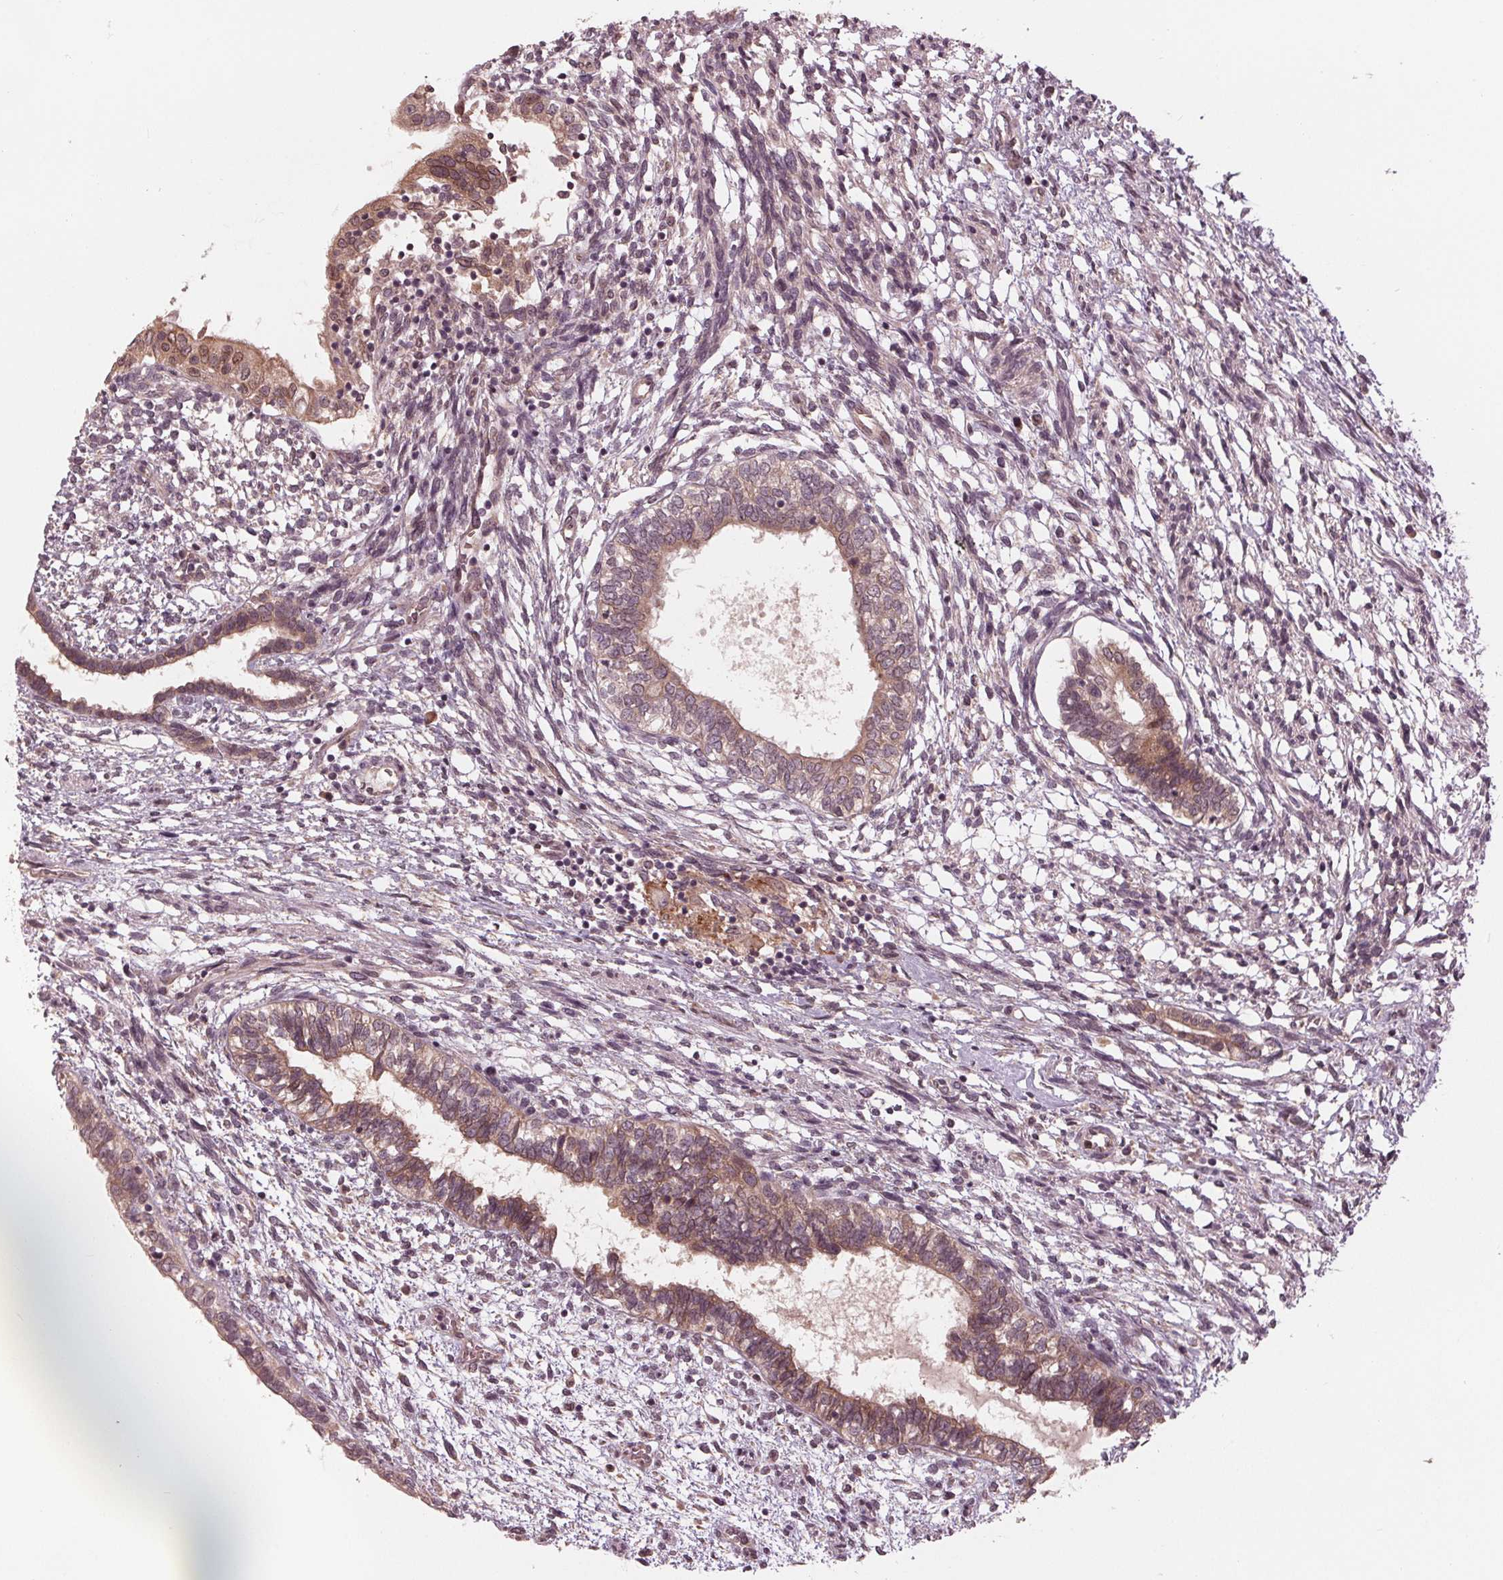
{"staining": {"intensity": "weak", "quantity": ">75%", "location": "cytoplasmic/membranous,nuclear"}, "tissue": "testis cancer", "cell_type": "Tumor cells", "image_type": "cancer", "snomed": [{"axis": "morphology", "description": "Carcinoma, Embryonal, NOS"}, {"axis": "topography", "description": "Testis"}], "caption": "A brown stain highlights weak cytoplasmic/membranous and nuclear expression of a protein in testis cancer (embryonal carcinoma) tumor cells.", "gene": "ZNF471", "patient": {"sex": "male", "age": 37}}